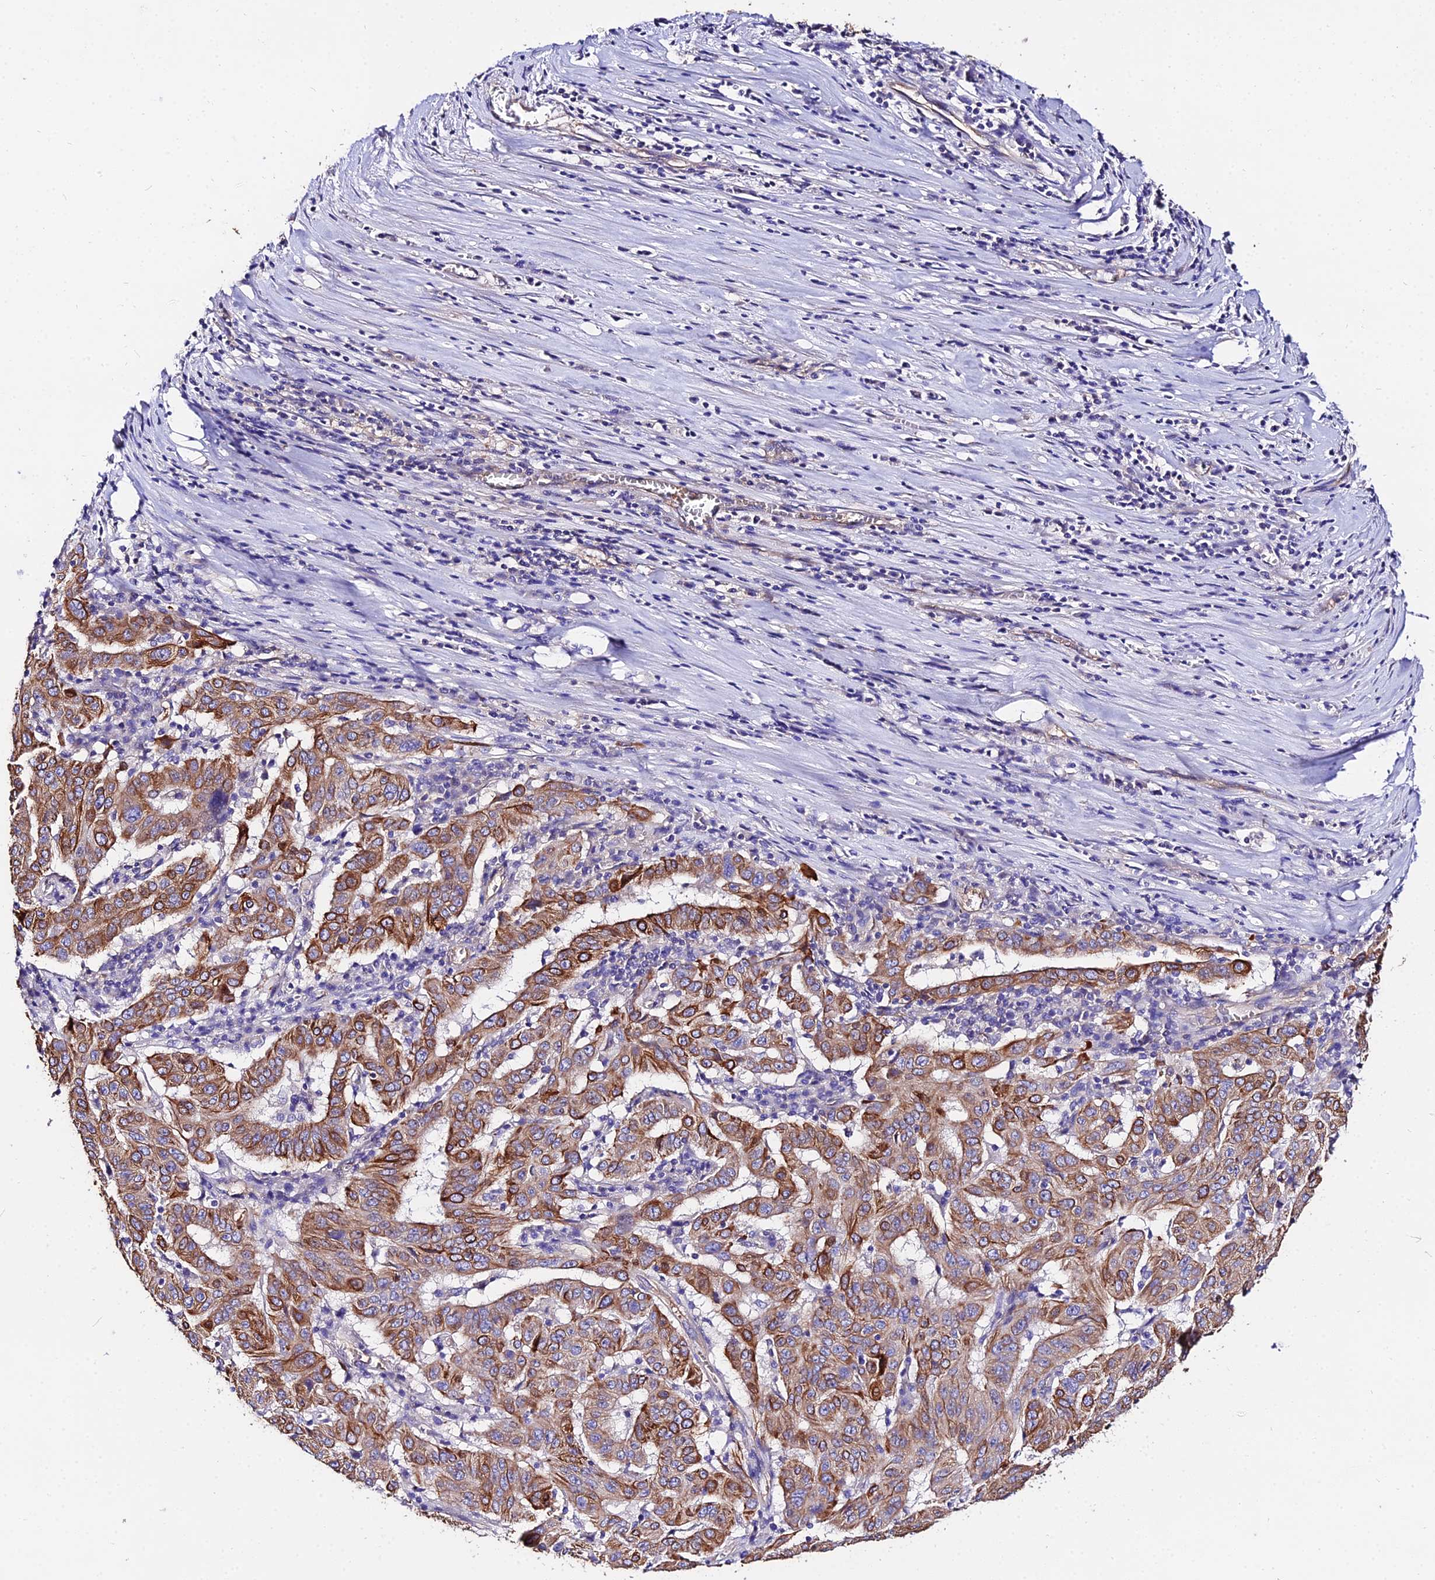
{"staining": {"intensity": "moderate", "quantity": ">75%", "location": "cytoplasmic/membranous"}, "tissue": "pancreatic cancer", "cell_type": "Tumor cells", "image_type": "cancer", "snomed": [{"axis": "morphology", "description": "Adenocarcinoma, NOS"}, {"axis": "topography", "description": "Pancreas"}], "caption": "Brown immunohistochemical staining in pancreatic cancer (adenocarcinoma) exhibits moderate cytoplasmic/membranous expression in about >75% of tumor cells.", "gene": "DAW1", "patient": {"sex": "male", "age": 63}}